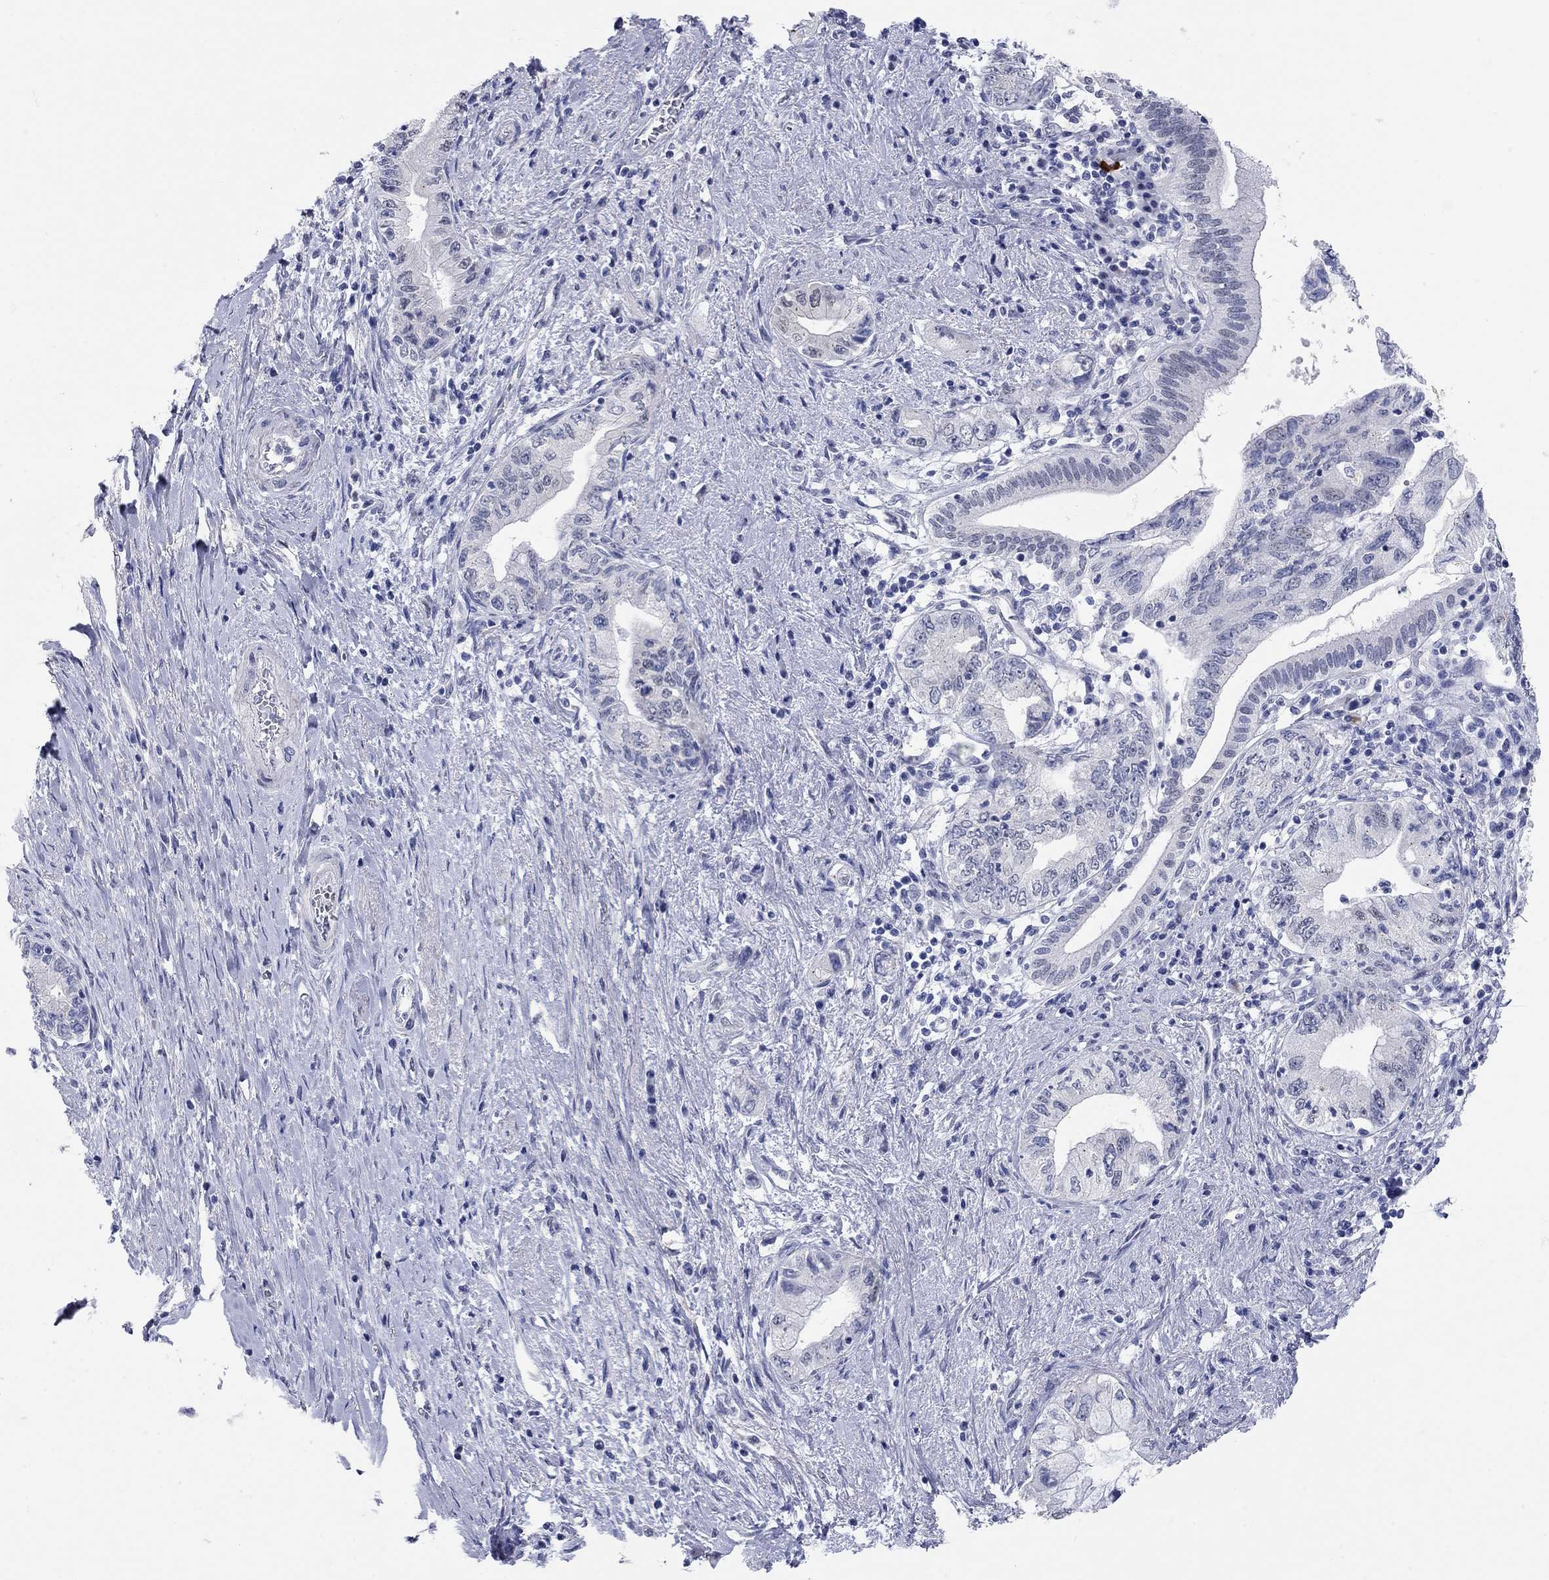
{"staining": {"intensity": "negative", "quantity": "none", "location": "none"}, "tissue": "pancreatic cancer", "cell_type": "Tumor cells", "image_type": "cancer", "snomed": [{"axis": "morphology", "description": "Adenocarcinoma, NOS"}, {"axis": "topography", "description": "Pancreas"}], "caption": "Micrograph shows no significant protein staining in tumor cells of pancreatic cancer (adenocarcinoma).", "gene": "WASF3", "patient": {"sex": "female", "age": 73}}